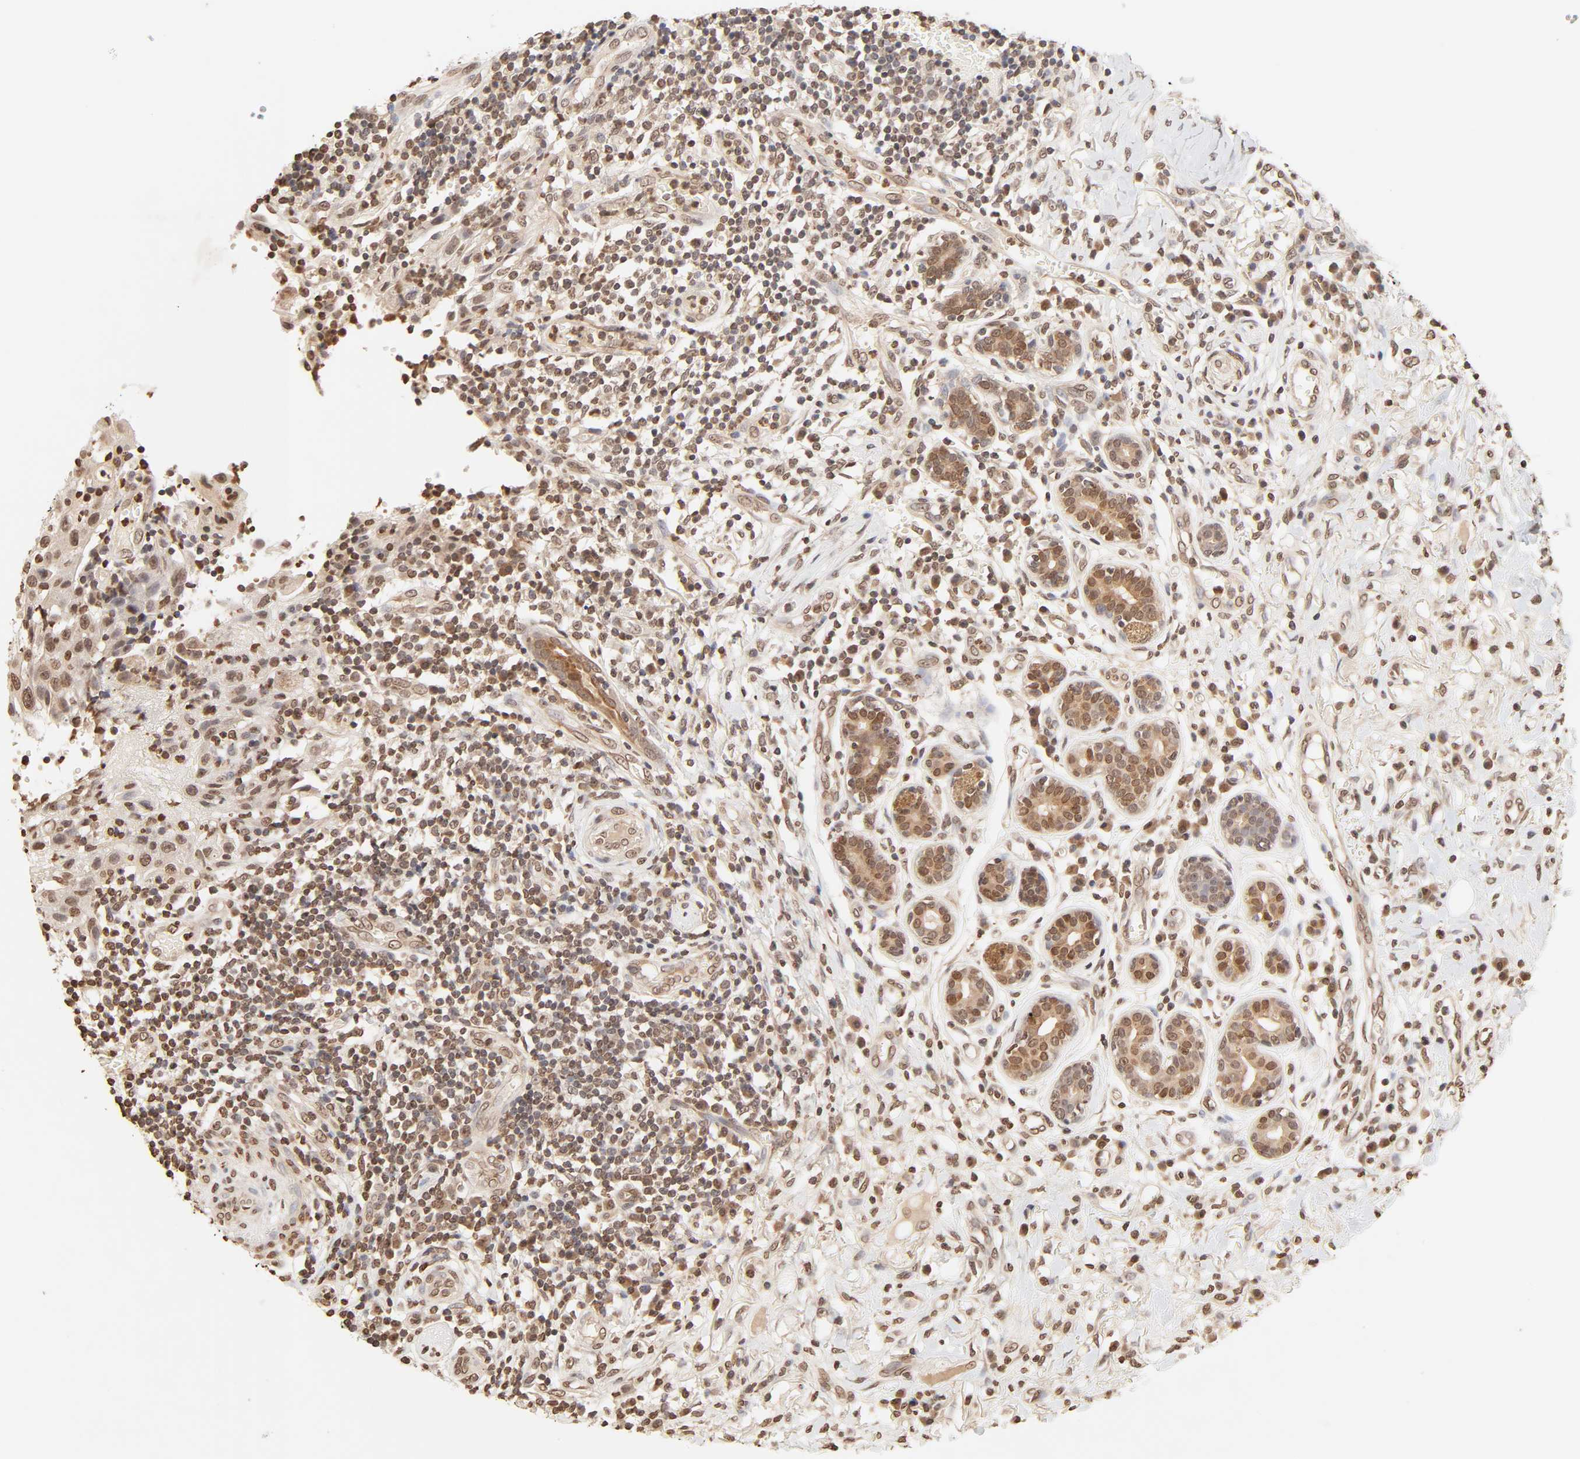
{"staining": {"intensity": "moderate", "quantity": ">75%", "location": "cytoplasmic/membranous,nuclear"}, "tissue": "thyroid cancer", "cell_type": "Tumor cells", "image_type": "cancer", "snomed": [{"axis": "morphology", "description": "Carcinoma, NOS"}, {"axis": "topography", "description": "Thyroid gland"}], "caption": "Protein expression by immunohistochemistry demonstrates moderate cytoplasmic/membranous and nuclear positivity in about >75% of tumor cells in thyroid cancer.", "gene": "TBL1X", "patient": {"sex": "female", "age": 77}}